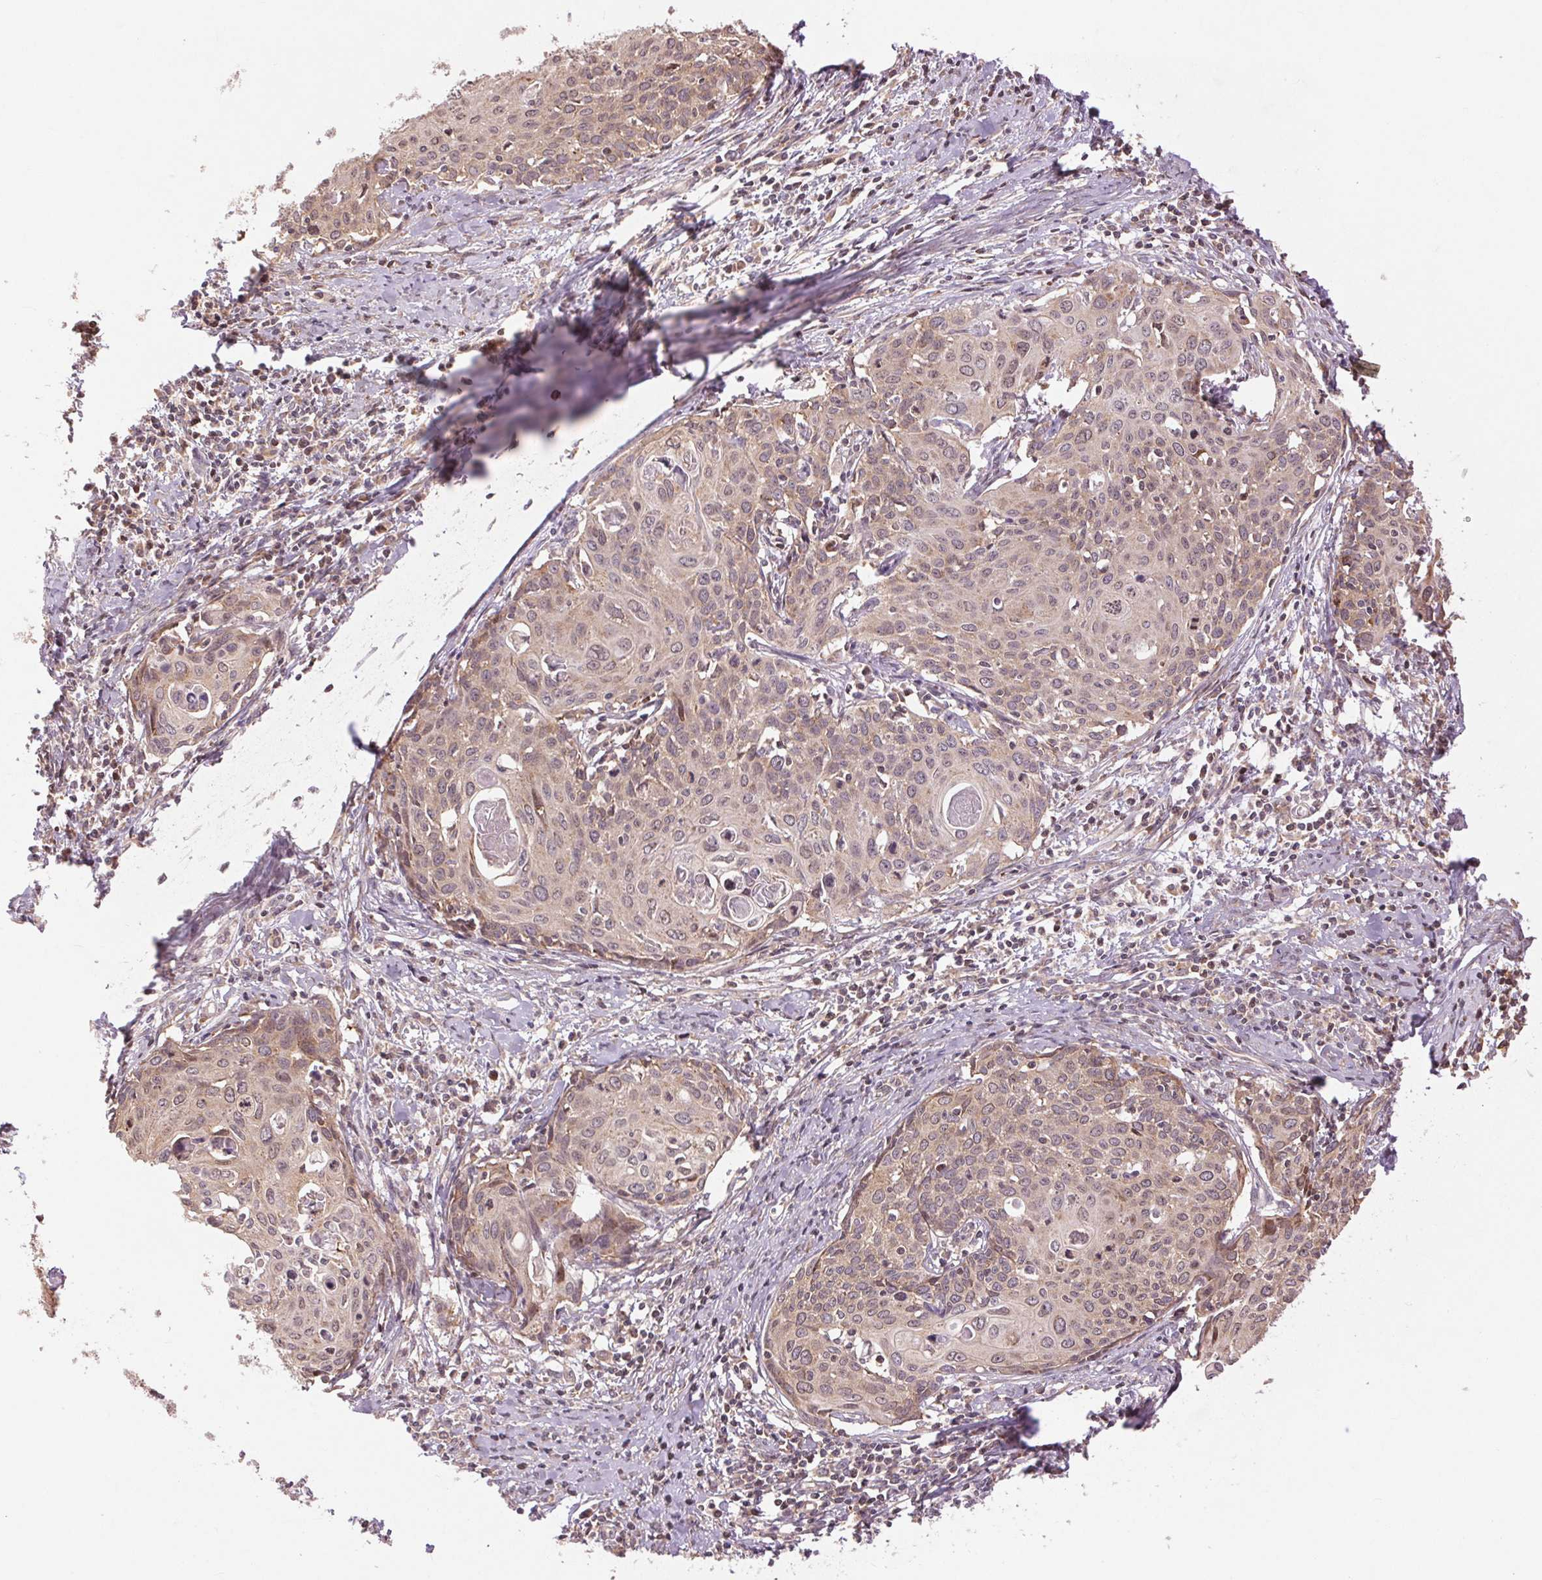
{"staining": {"intensity": "weak", "quantity": ">75%", "location": "cytoplasmic/membranous"}, "tissue": "cervical cancer", "cell_type": "Tumor cells", "image_type": "cancer", "snomed": [{"axis": "morphology", "description": "Squamous cell carcinoma, NOS"}, {"axis": "topography", "description": "Cervix"}], "caption": "A high-resolution photomicrograph shows IHC staining of cervical cancer, which displays weak cytoplasmic/membranous expression in approximately >75% of tumor cells. The protein of interest is shown in brown color, while the nuclei are stained blue.", "gene": "BTF3L4", "patient": {"sex": "female", "age": 62}}